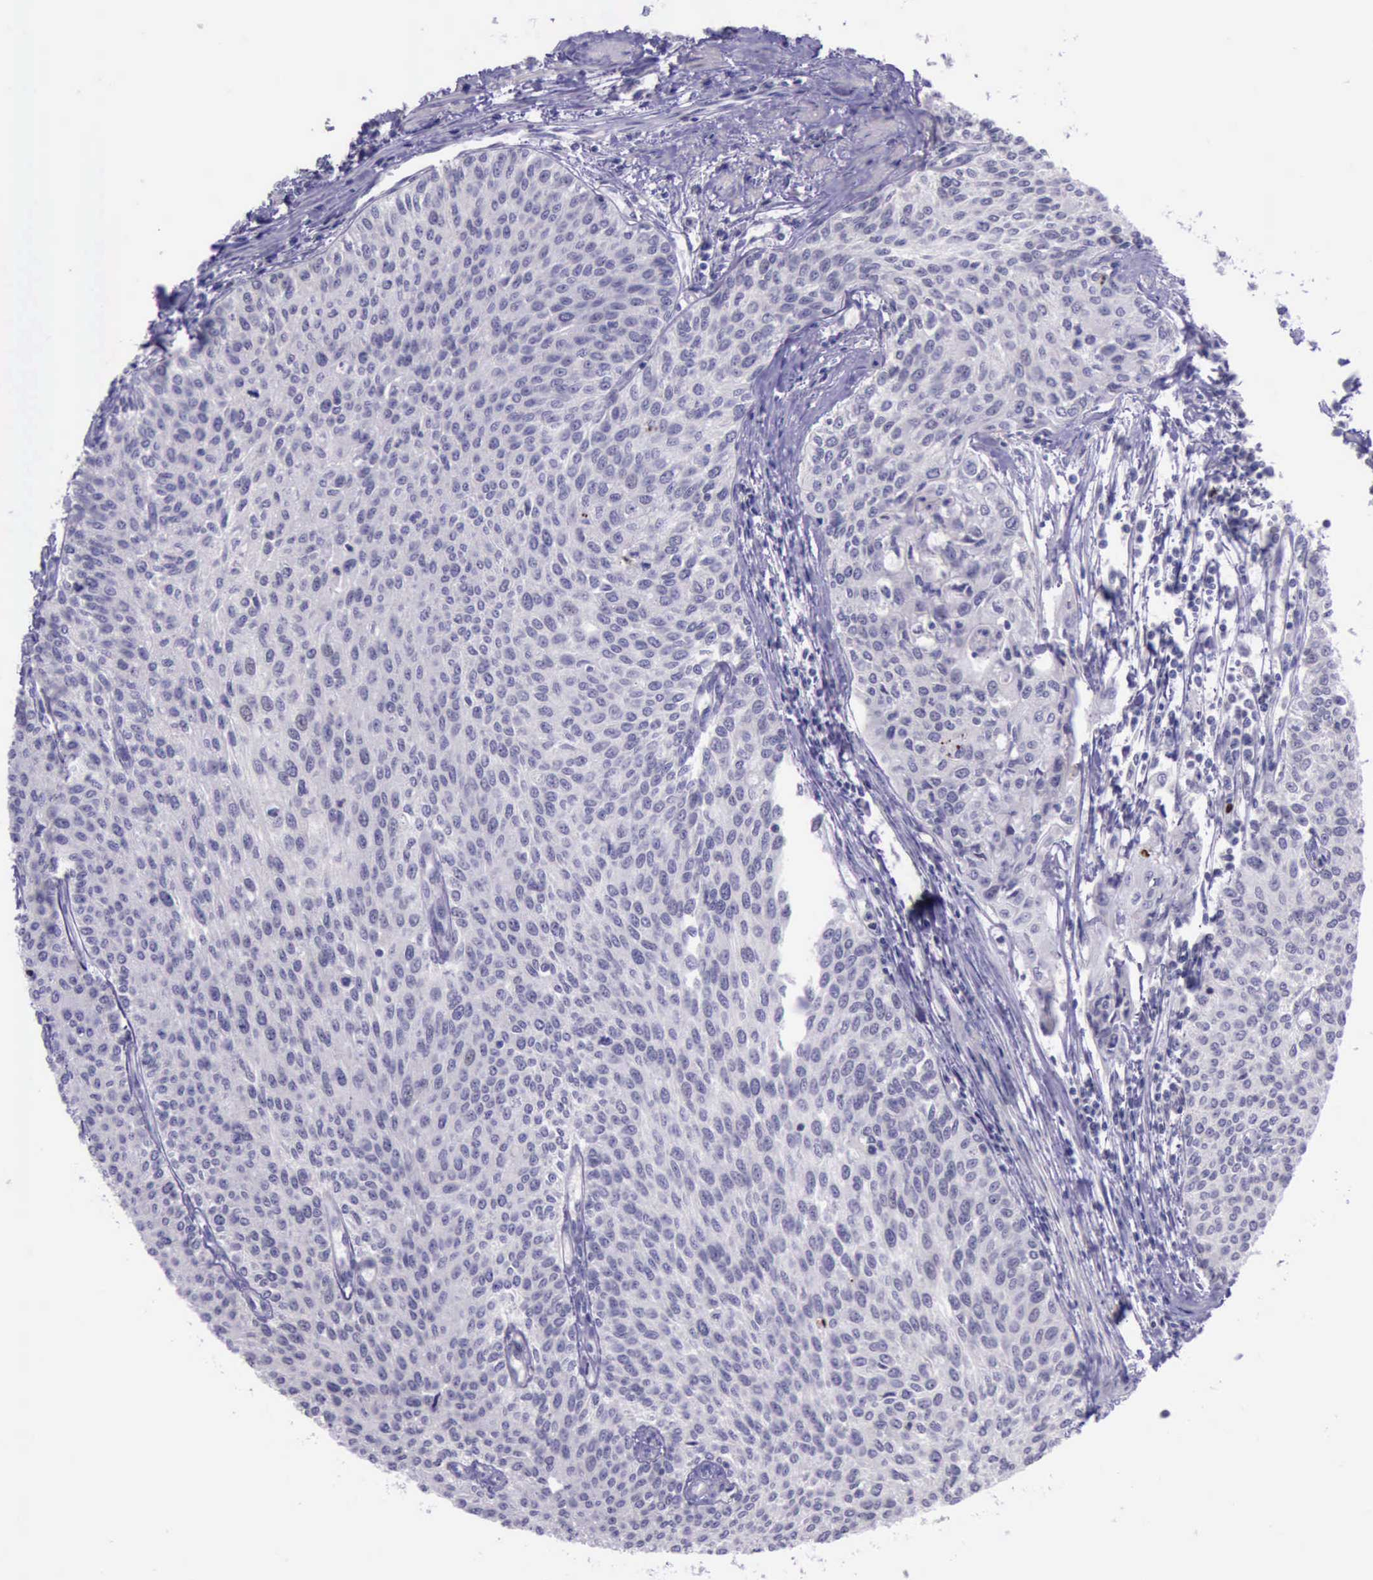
{"staining": {"intensity": "strong", "quantity": "<25%", "location": "nuclear"}, "tissue": "urothelial cancer", "cell_type": "Tumor cells", "image_type": "cancer", "snomed": [{"axis": "morphology", "description": "Urothelial carcinoma, Low grade"}, {"axis": "topography", "description": "Urinary bladder"}], "caption": "This micrograph exhibits immunohistochemistry staining of urothelial carcinoma (low-grade), with medium strong nuclear staining in about <25% of tumor cells.", "gene": "PARP1", "patient": {"sex": "female", "age": 73}}